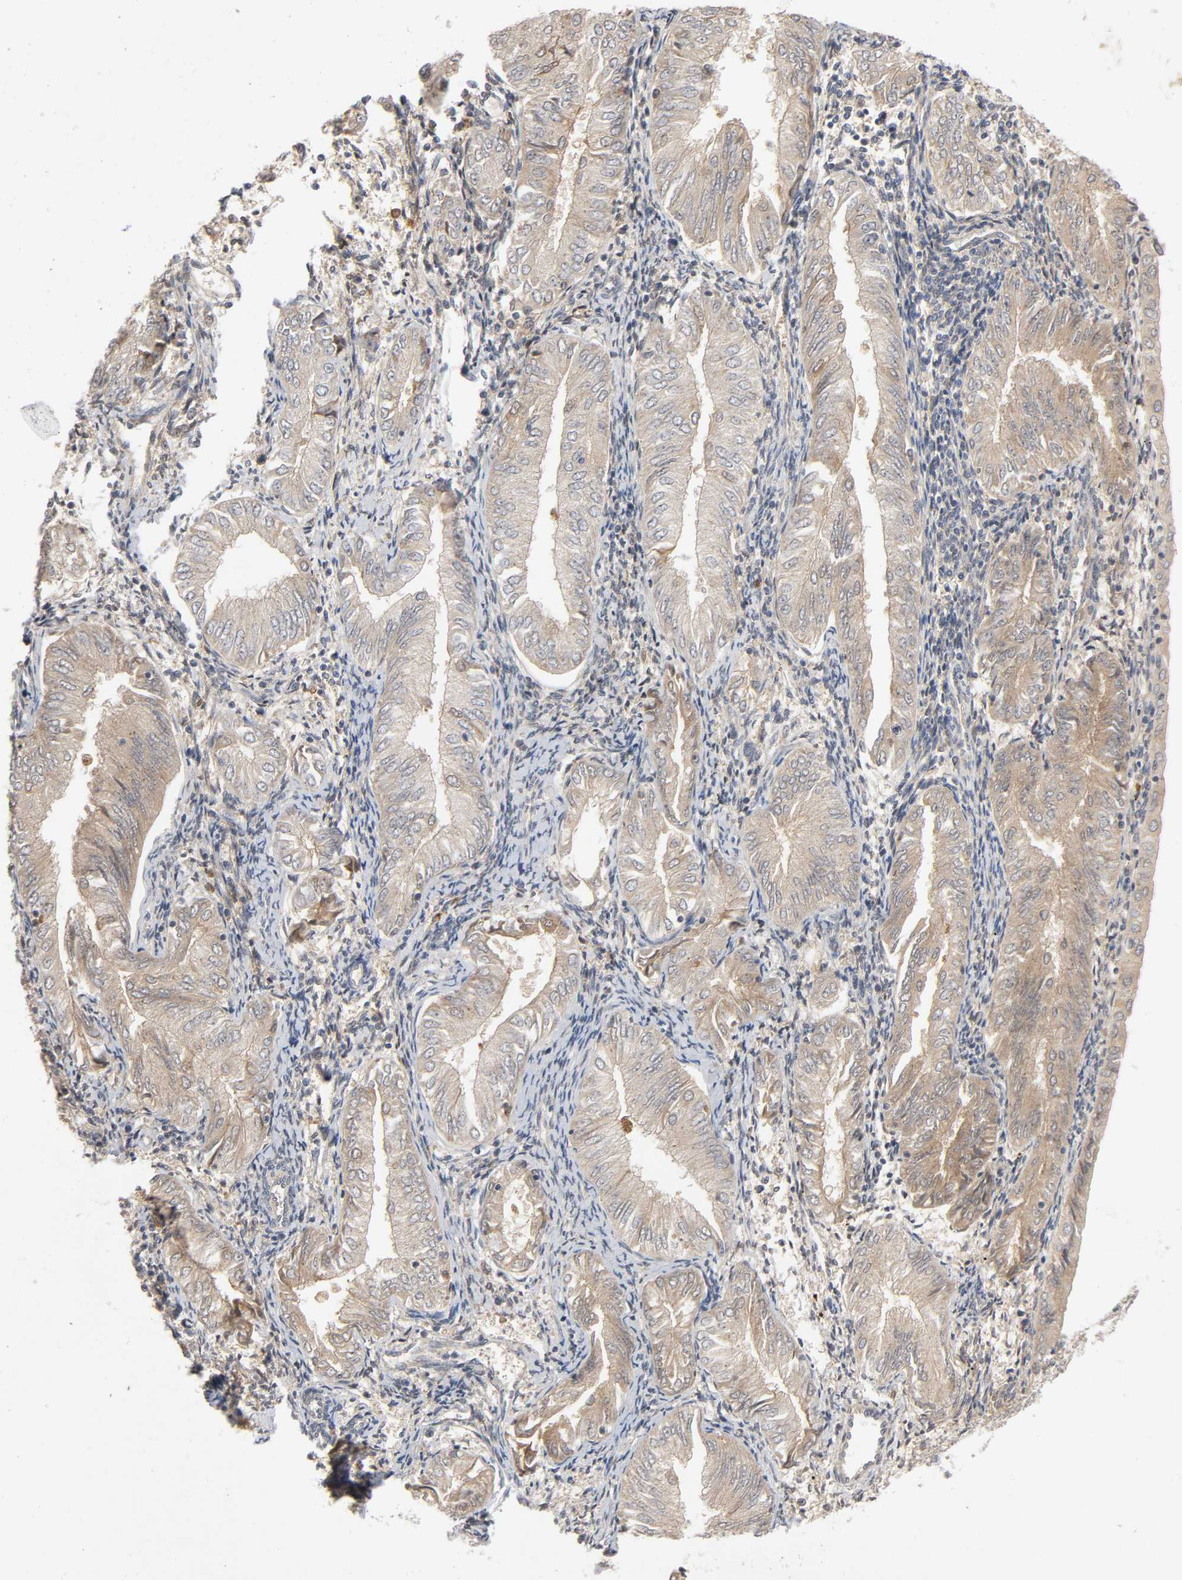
{"staining": {"intensity": "moderate", "quantity": ">75%", "location": "cytoplasmic/membranous"}, "tissue": "endometrial cancer", "cell_type": "Tumor cells", "image_type": "cancer", "snomed": [{"axis": "morphology", "description": "Adenocarcinoma, NOS"}, {"axis": "topography", "description": "Endometrium"}], "caption": "An image of human endometrial adenocarcinoma stained for a protein shows moderate cytoplasmic/membranous brown staining in tumor cells.", "gene": "CPB2", "patient": {"sex": "female", "age": 53}}